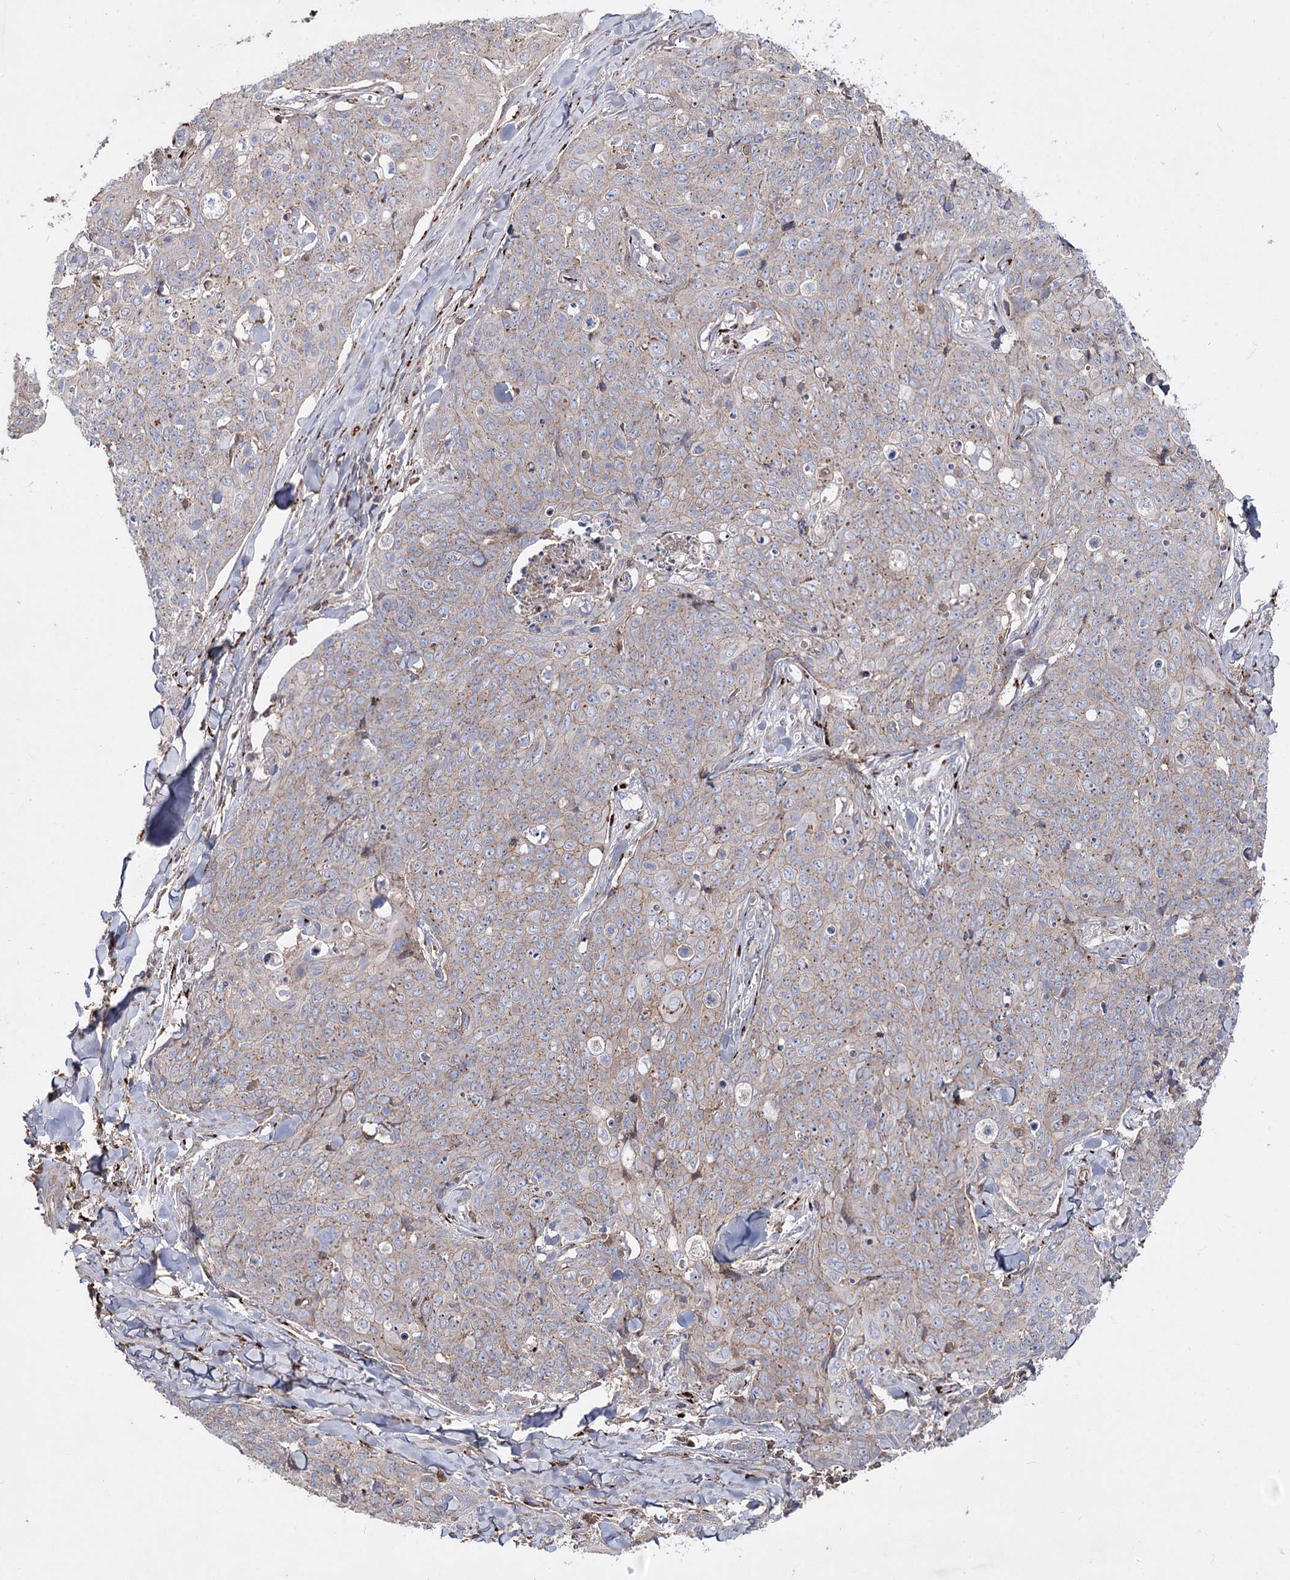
{"staining": {"intensity": "weak", "quantity": "<25%", "location": "cytoplasmic/membranous"}, "tissue": "skin cancer", "cell_type": "Tumor cells", "image_type": "cancer", "snomed": [{"axis": "morphology", "description": "Squamous cell carcinoma, NOS"}, {"axis": "topography", "description": "Skin"}, {"axis": "topography", "description": "Vulva"}], "caption": "An IHC micrograph of skin squamous cell carcinoma is shown. There is no staining in tumor cells of skin squamous cell carcinoma.", "gene": "ARHGAP20", "patient": {"sex": "female", "age": 85}}